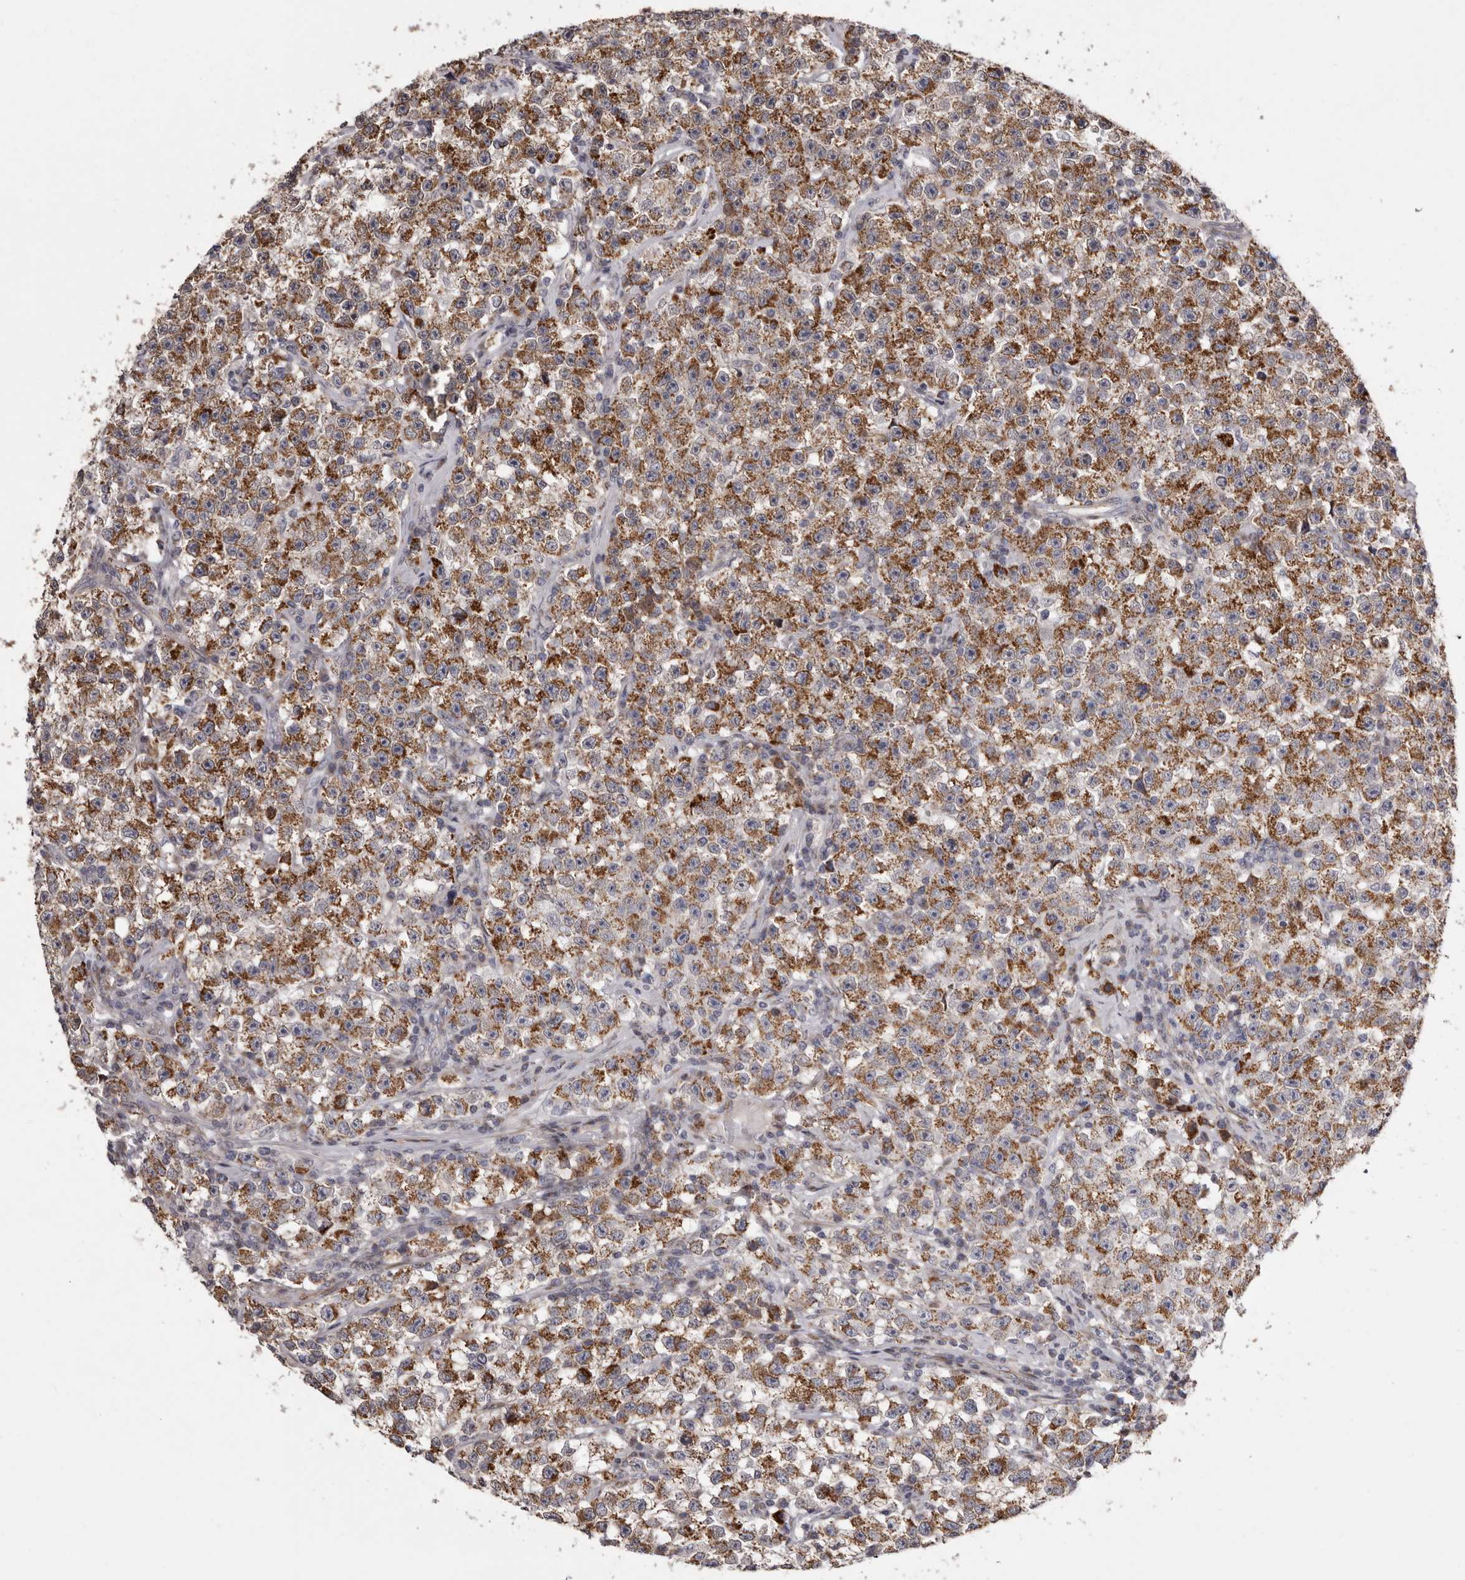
{"staining": {"intensity": "moderate", "quantity": ">75%", "location": "cytoplasmic/membranous"}, "tissue": "testis cancer", "cell_type": "Tumor cells", "image_type": "cancer", "snomed": [{"axis": "morphology", "description": "Seminoma, NOS"}, {"axis": "topography", "description": "Testis"}], "caption": "The immunohistochemical stain highlights moderate cytoplasmic/membranous staining in tumor cells of testis cancer tissue.", "gene": "TIMM17B", "patient": {"sex": "male", "age": 22}}